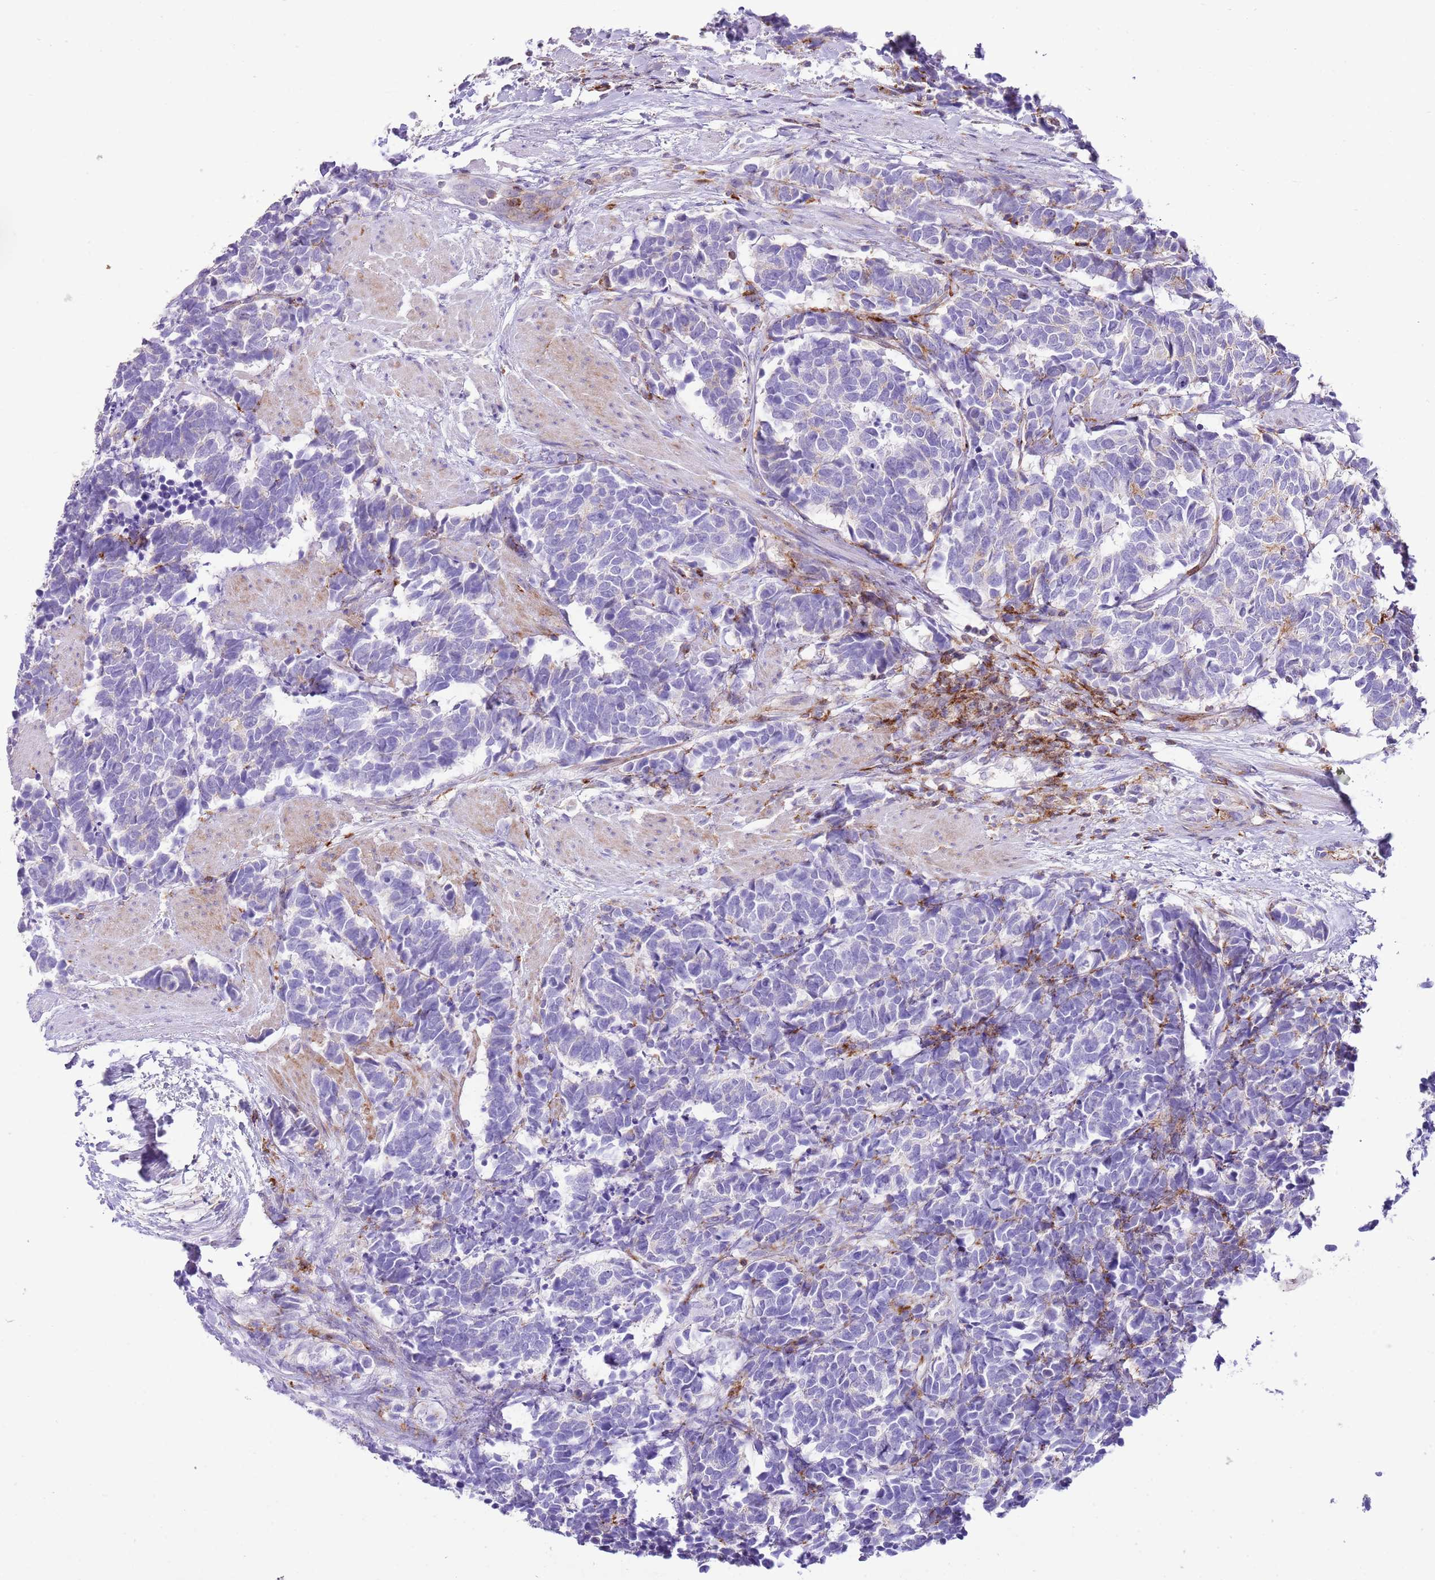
{"staining": {"intensity": "negative", "quantity": "none", "location": "none"}, "tissue": "carcinoid", "cell_type": "Tumor cells", "image_type": "cancer", "snomed": [{"axis": "morphology", "description": "Carcinoma, NOS"}, {"axis": "morphology", "description": "Carcinoid, malignant, NOS"}, {"axis": "topography", "description": "Prostate"}], "caption": "Human carcinoid stained for a protein using immunohistochemistry (IHC) shows no expression in tumor cells.", "gene": "ALDH3A1", "patient": {"sex": "male", "age": 57}}